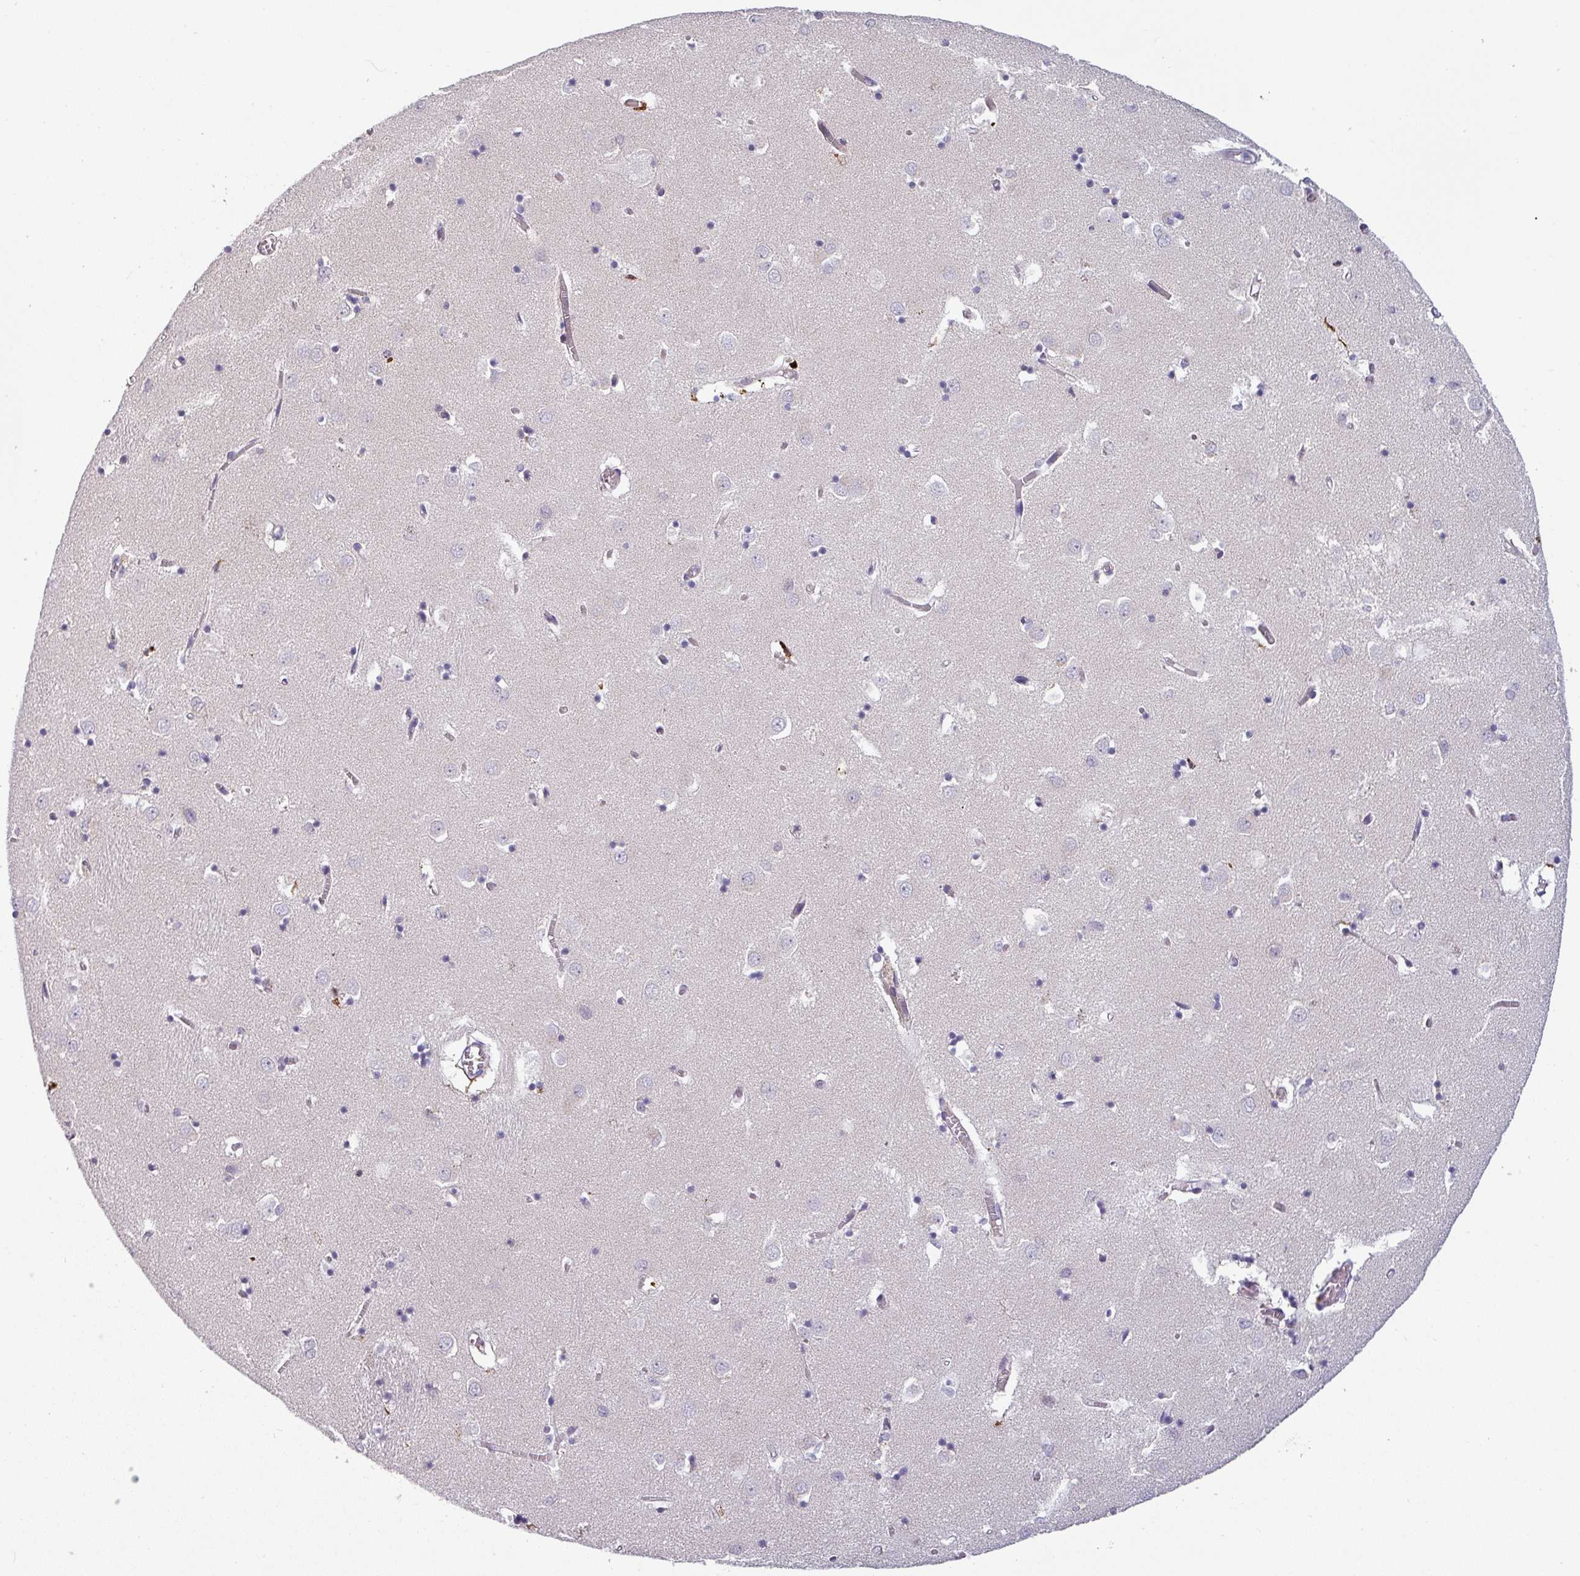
{"staining": {"intensity": "negative", "quantity": "none", "location": "none"}, "tissue": "caudate", "cell_type": "Glial cells", "image_type": "normal", "snomed": [{"axis": "morphology", "description": "Normal tissue, NOS"}, {"axis": "topography", "description": "Lateral ventricle wall"}], "caption": "IHC of normal caudate shows no positivity in glial cells.", "gene": "SLC26A9", "patient": {"sex": "male", "age": 70}}